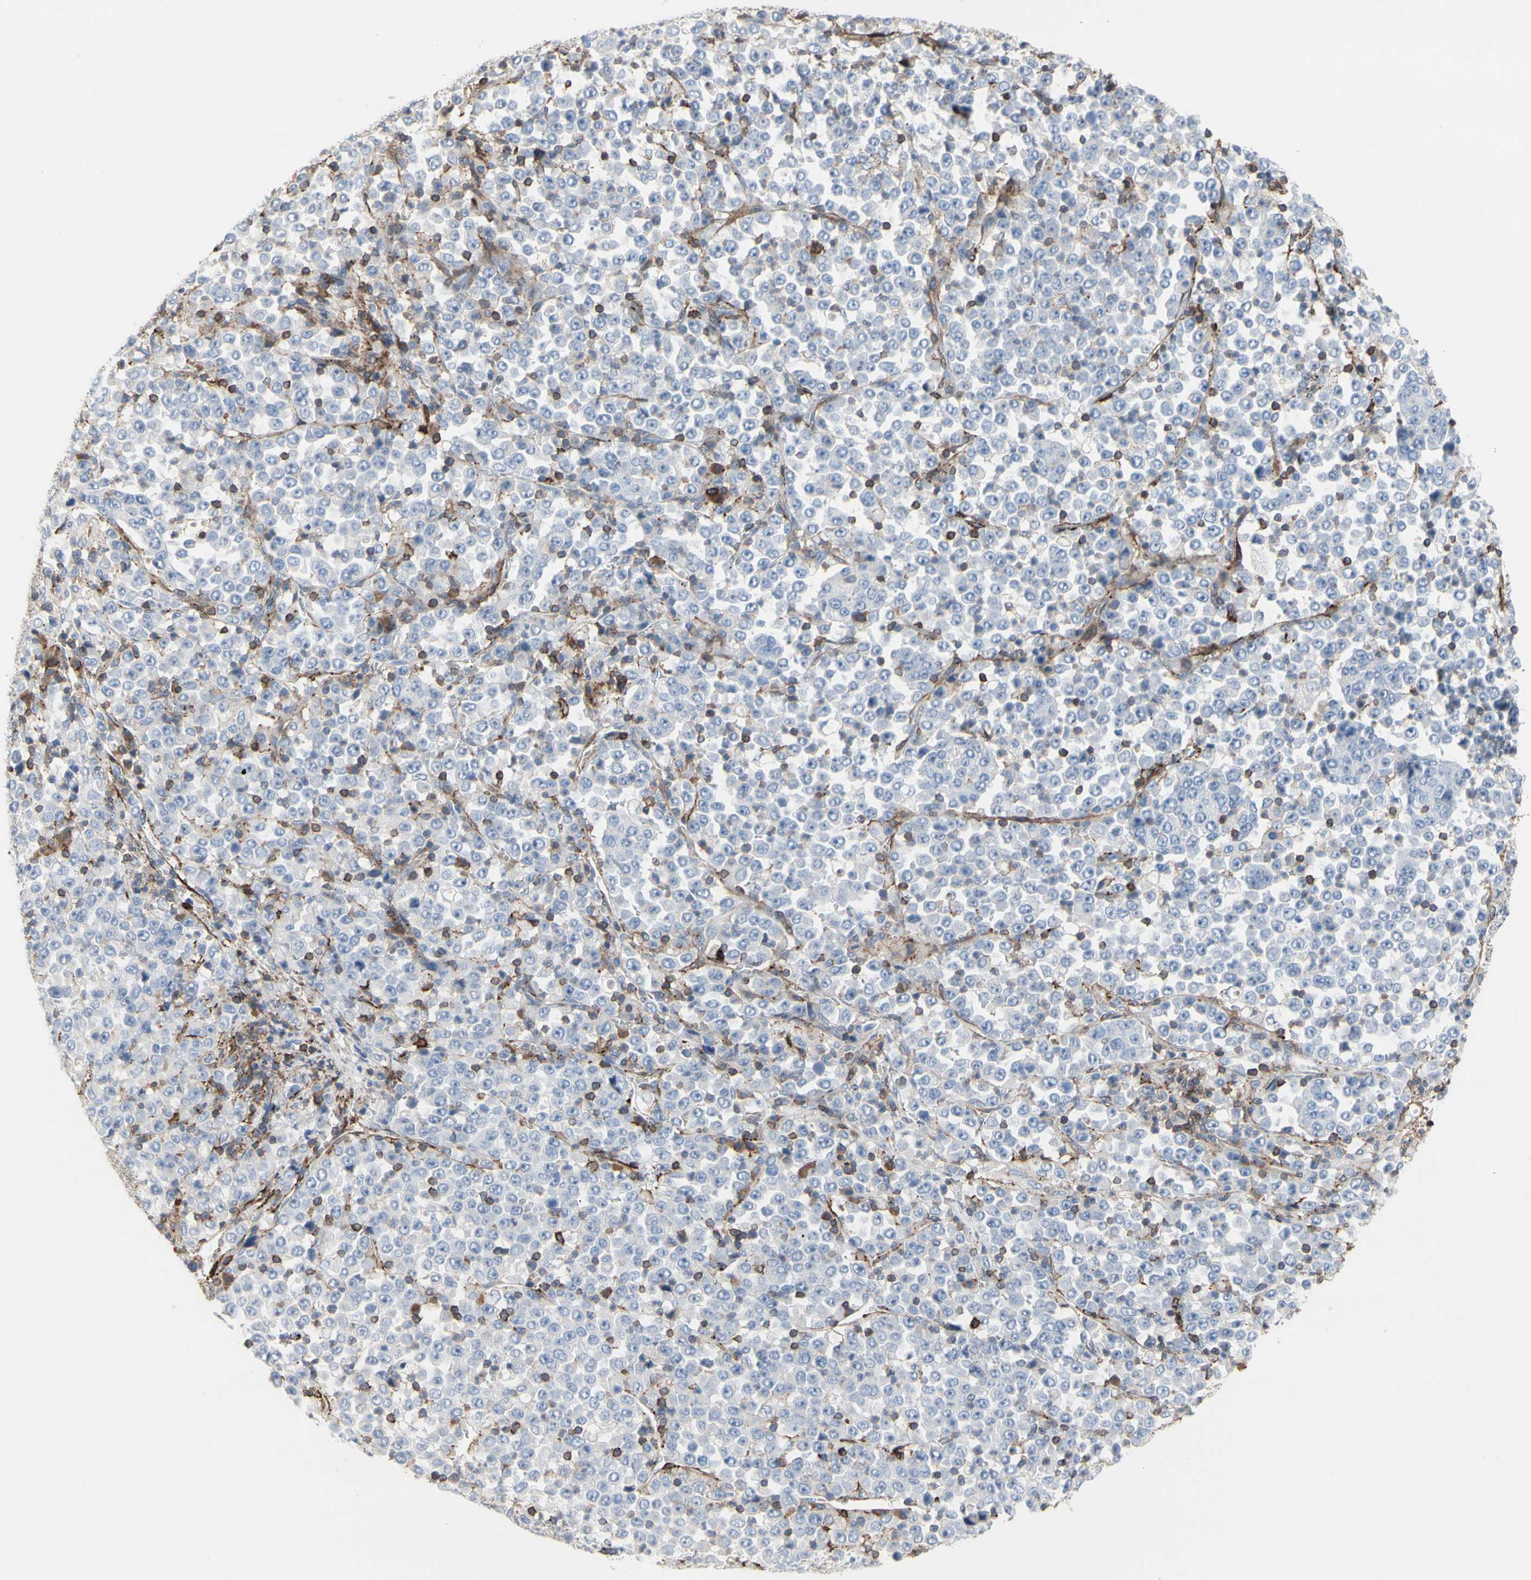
{"staining": {"intensity": "negative", "quantity": "none", "location": "none"}, "tissue": "stomach cancer", "cell_type": "Tumor cells", "image_type": "cancer", "snomed": [{"axis": "morphology", "description": "Normal tissue, NOS"}, {"axis": "morphology", "description": "Adenocarcinoma, NOS"}, {"axis": "topography", "description": "Stomach, upper"}, {"axis": "topography", "description": "Stomach"}], "caption": "Human adenocarcinoma (stomach) stained for a protein using IHC demonstrates no expression in tumor cells.", "gene": "ANXA6", "patient": {"sex": "male", "age": 59}}